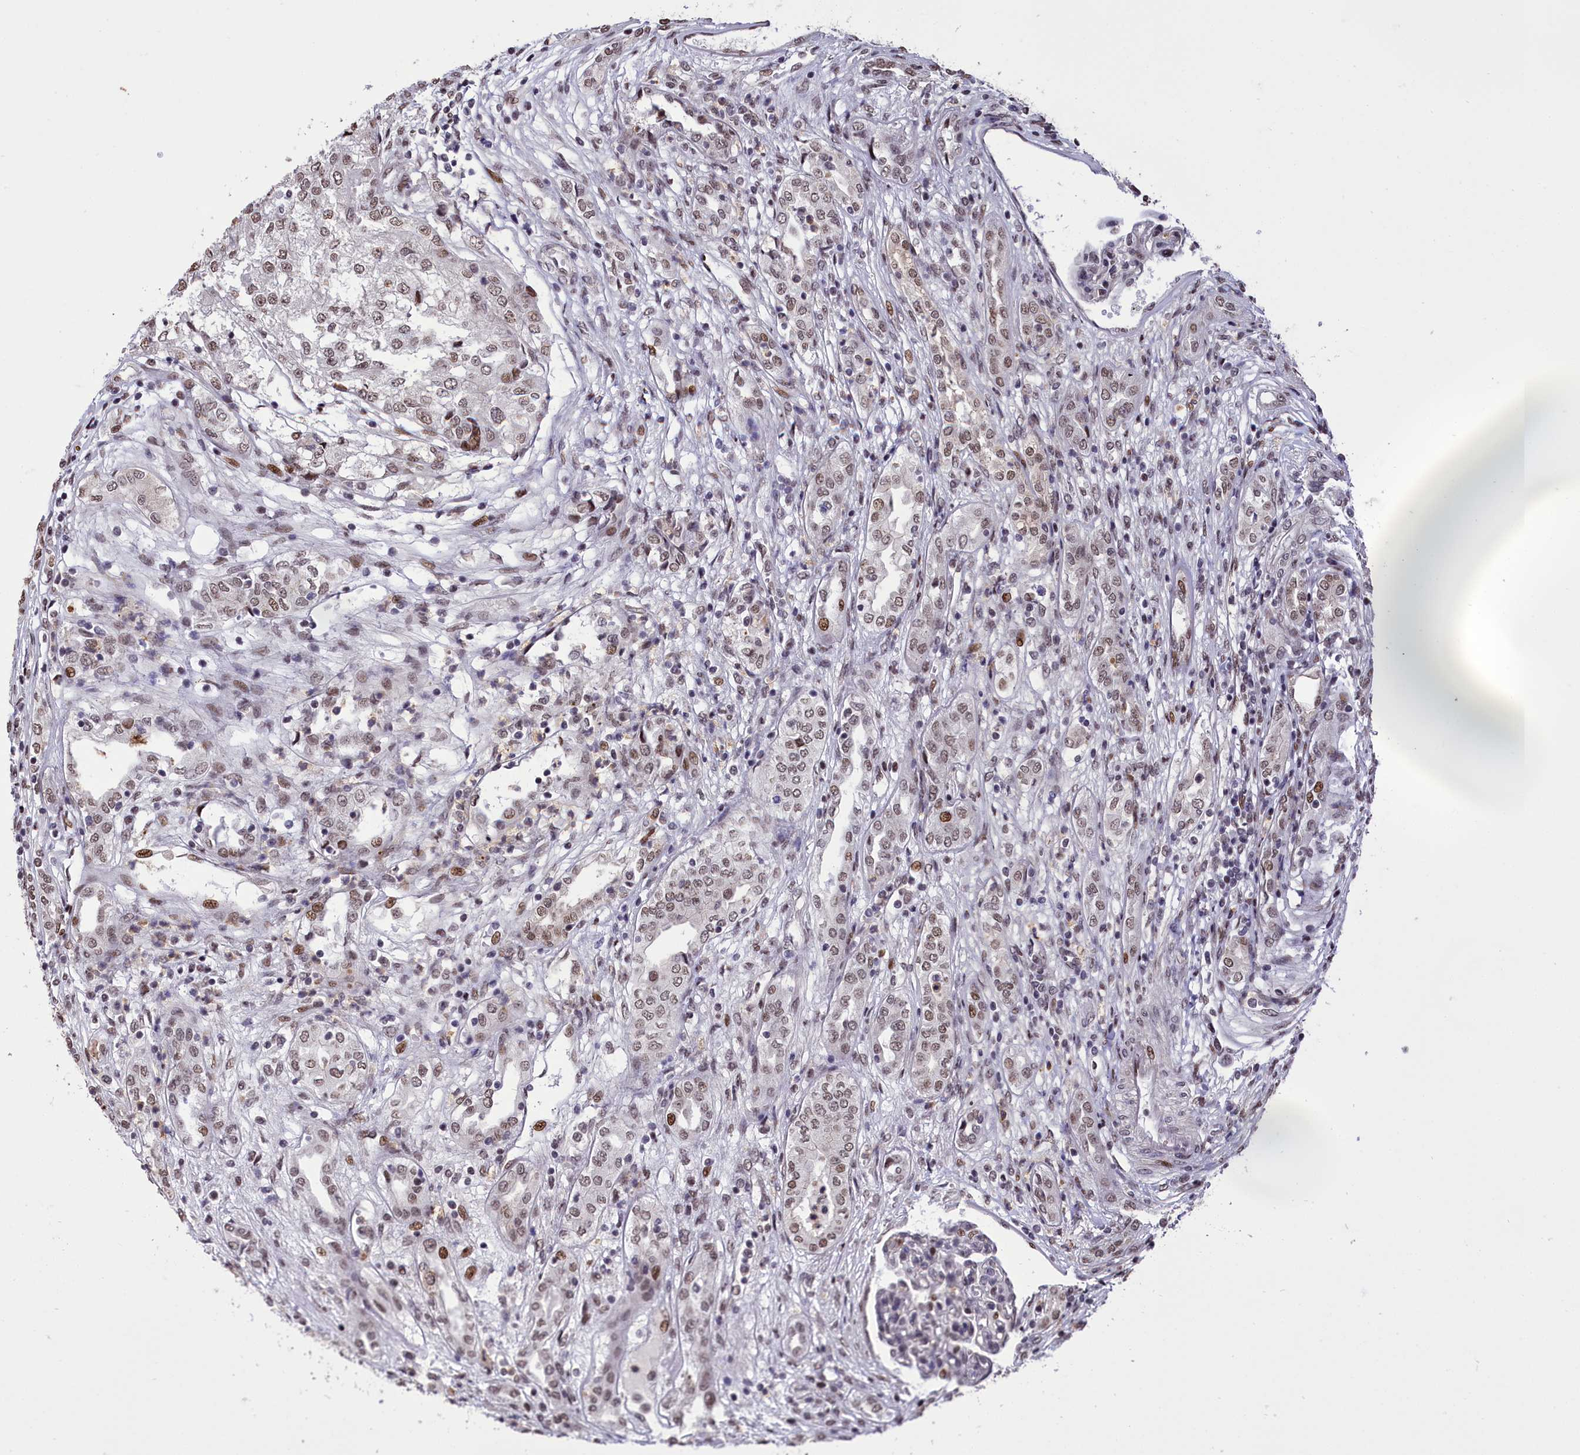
{"staining": {"intensity": "weak", "quantity": ">75%", "location": "nuclear"}, "tissue": "renal cancer", "cell_type": "Tumor cells", "image_type": "cancer", "snomed": [{"axis": "morphology", "description": "Adenocarcinoma, NOS"}, {"axis": "topography", "description": "Kidney"}], "caption": "Immunohistochemistry (IHC) (DAB) staining of human adenocarcinoma (renal) displays weak nuclear protein positivity in approximately >75% of tumor cells.", "gene": "RELB", "patient": {"sex": "female", "age": 54}}